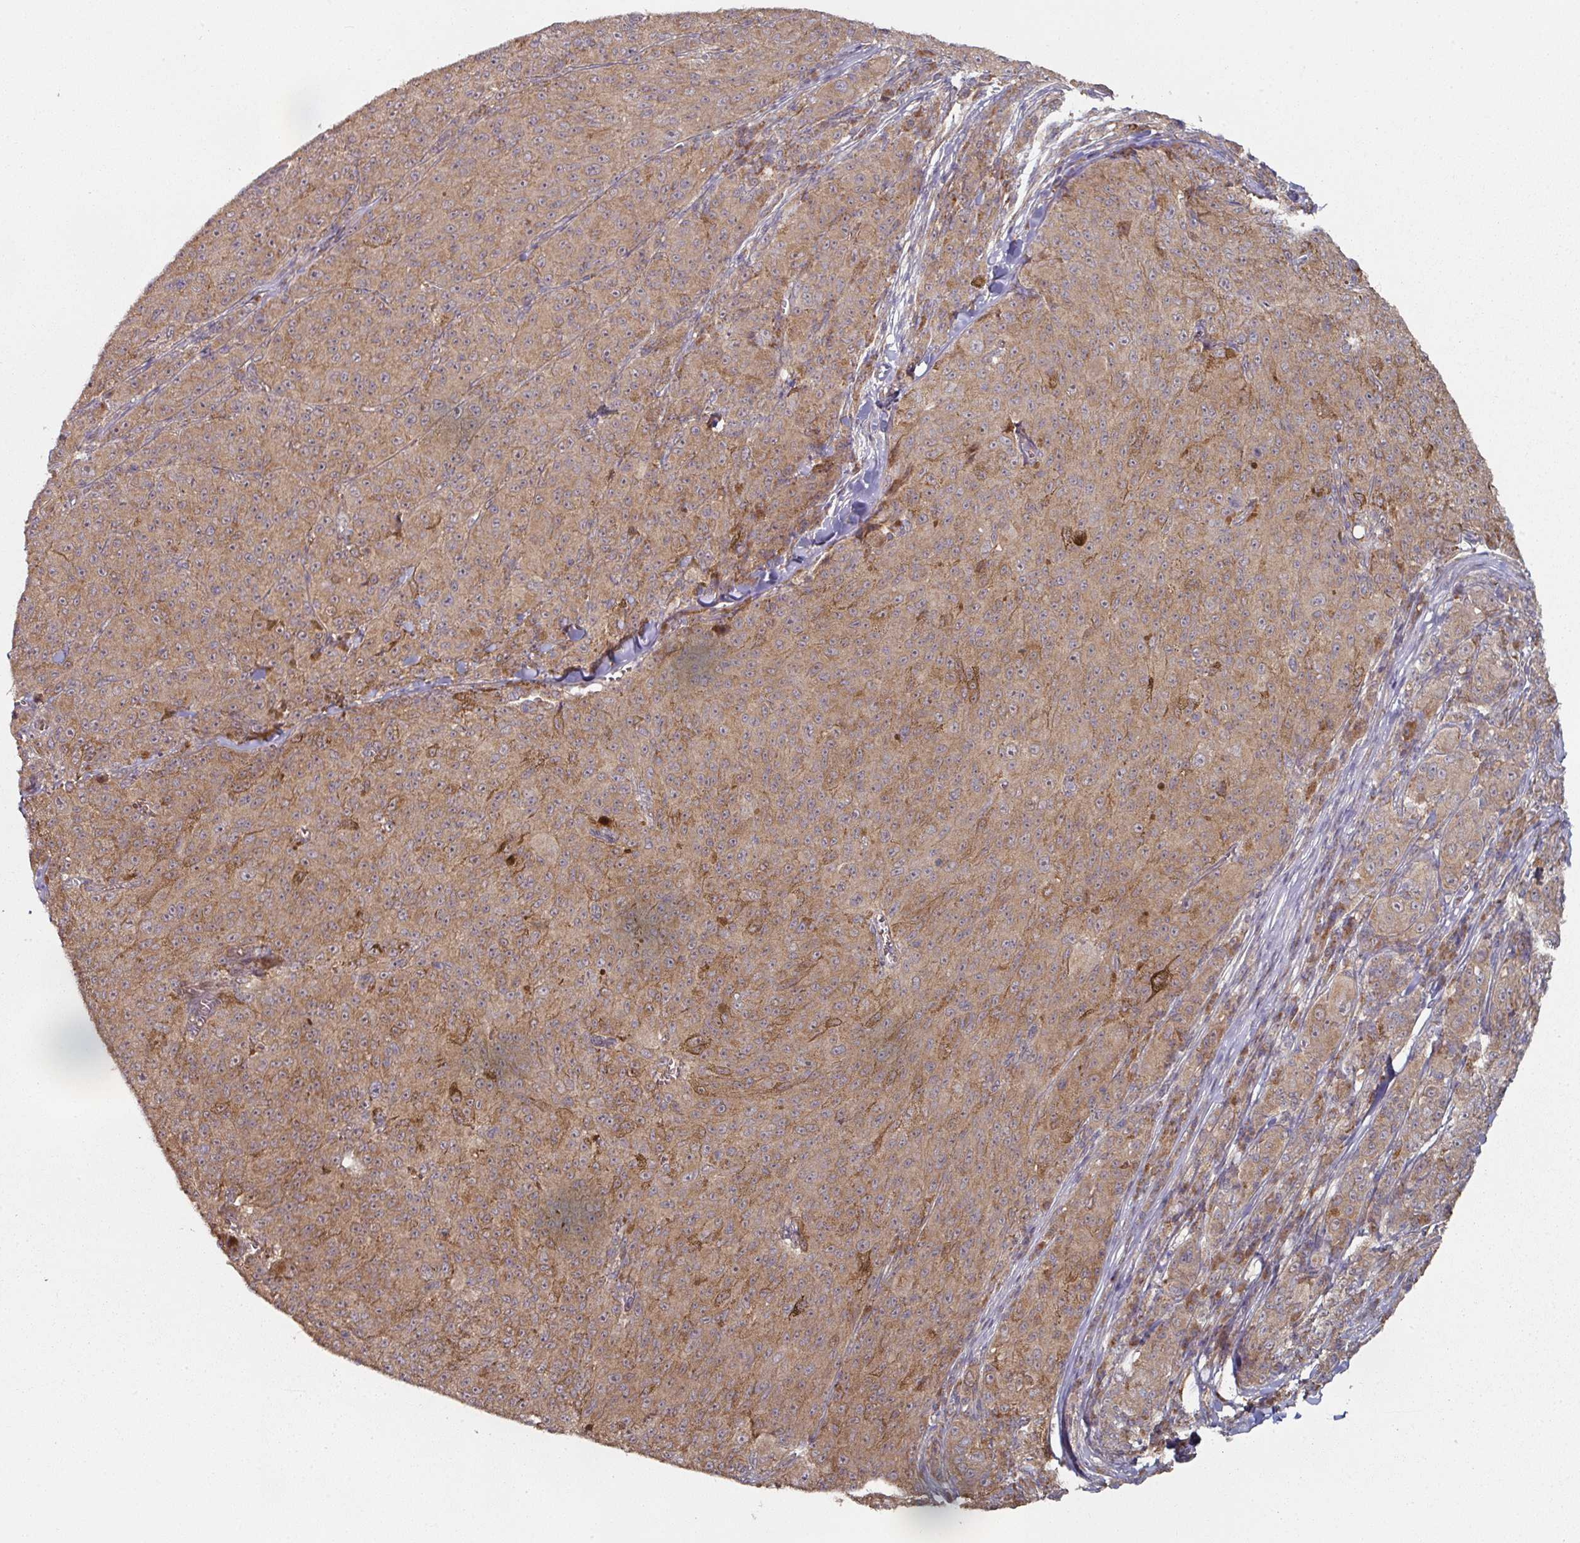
{"staining": {"intensity": "moderate", "quantity": ">75%", "location": "cytoplasmic/membranous"}, "tissue": "melanoma", "cell_type": "Tumor cells", "image_type": "cancer", "snomed": [{"axis": "morphology", "description": "Malignant melanoma, NOS"}, {"axis": "topography", "description": "Skin"}], "caption": "Melanoma stained with a protein marker demonstrates moderate staining in tumor cells.", "gene": "DNAJC7", "patient": {"sex": "female", "age": 52}}